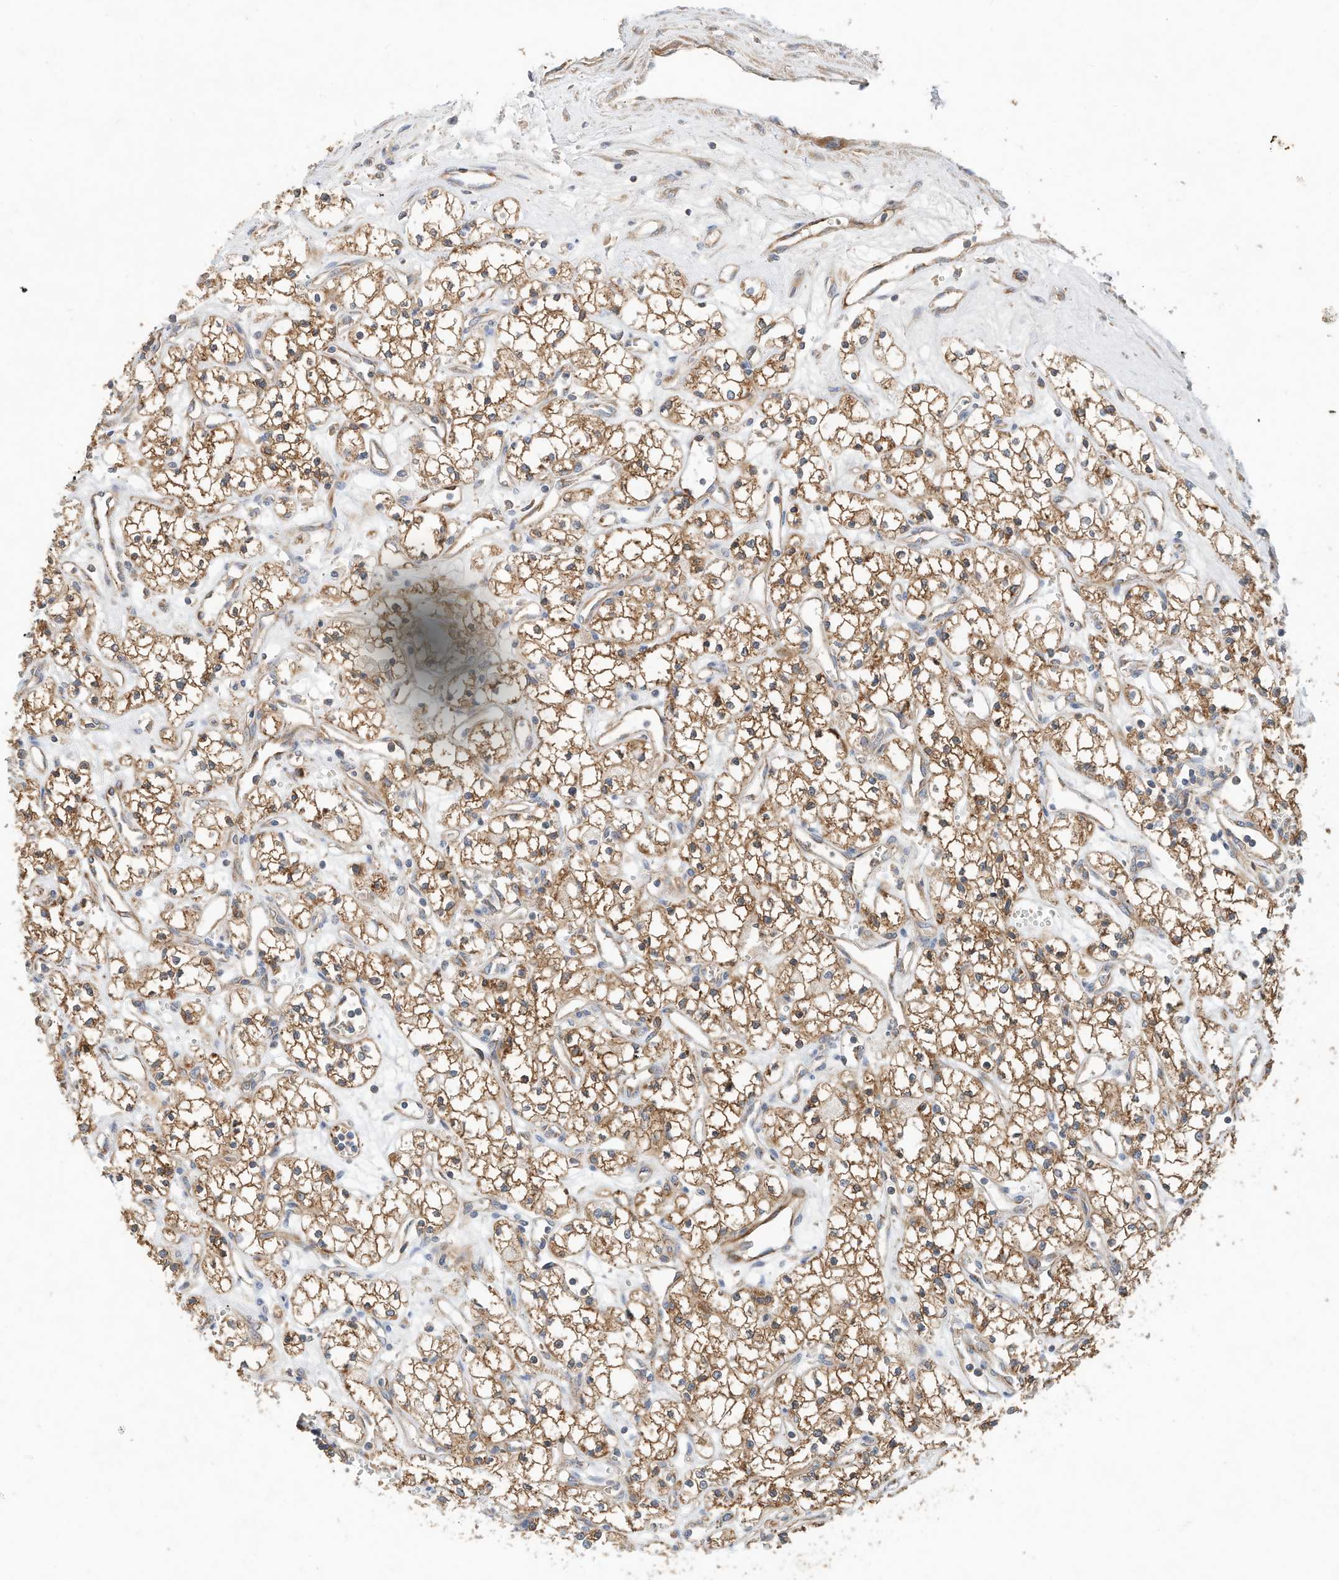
{"staining": {"intensity": "moderate", "quantity": ">75%", "location": "cytoplasmic/membranous"}, "tissue": "renal cancer", "cell_type": "Tumor cells", "image_type": "cancer", "snomed": [{"axis": "morphology", "description": "Adenocarcinoma, NOS"}, {"axis": "topography", "description": "Kidney"}], "caption": "Adenocarcinoma (renal) stained for a protein (brown) shows moderate cytoplasmic/membranous positive expression in about >75% of tumor cells.", "gene": "CPAMD8", "patient": {"sex": "male", "age": 59}}